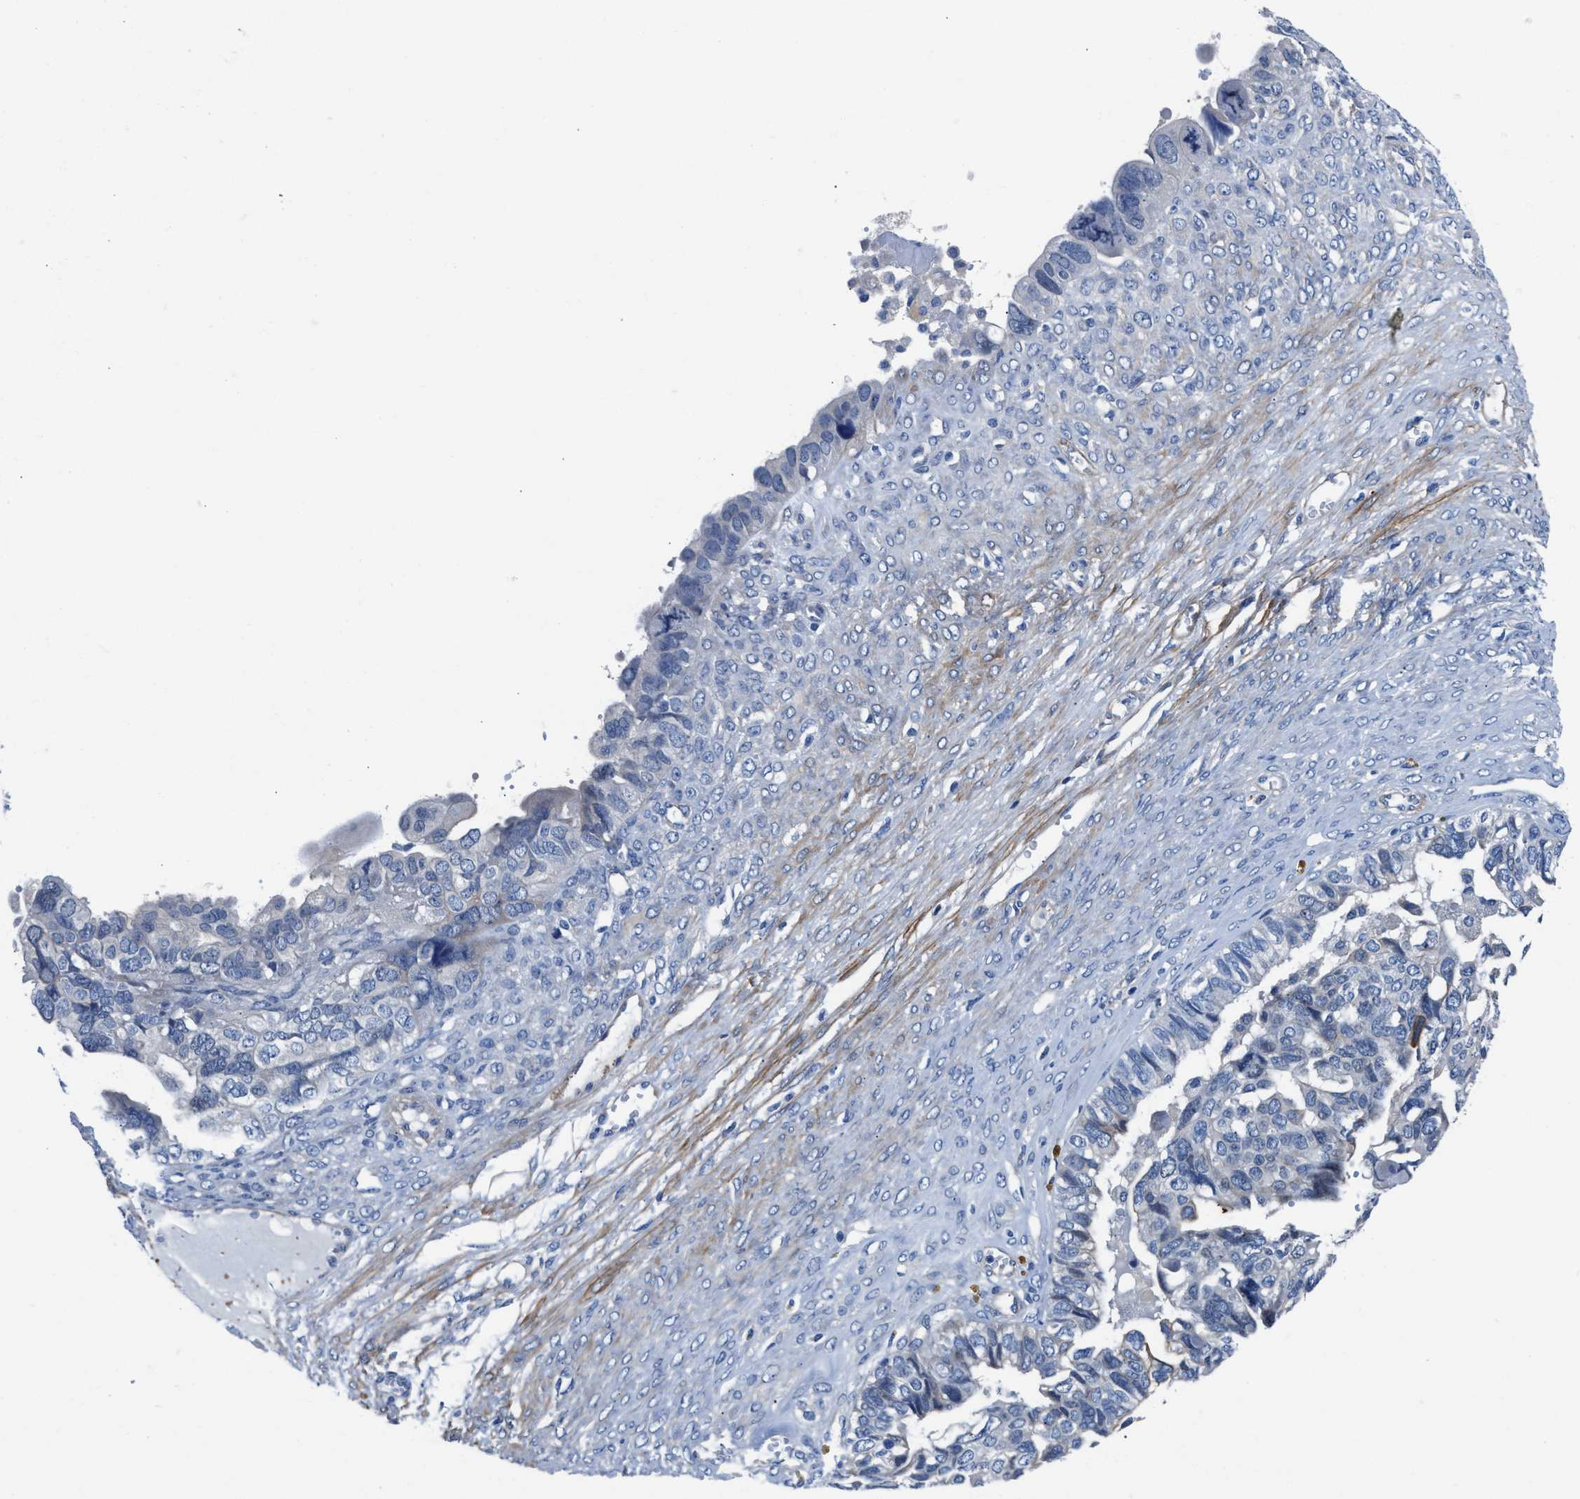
{"staining": {"intensity": "negative", "quantity": "none", "location": "none"}, "tissue": "ovarian cancer", "cell_type": "Tumor cells", "image_type": "cancer", "snomed": [{"axis": "morphology", "description": "Cystadenocarcinoma, serous, NOS"}, {"axis": "topography", "description": "Ovary"}], "caption": "This is a photomicrograph of immunohistochemistry (IHC) staining of ovarian cancer, which shows no expression in tumor cells.", "gene": "PARG", "patient": {"sex": "female", "age": 79}}